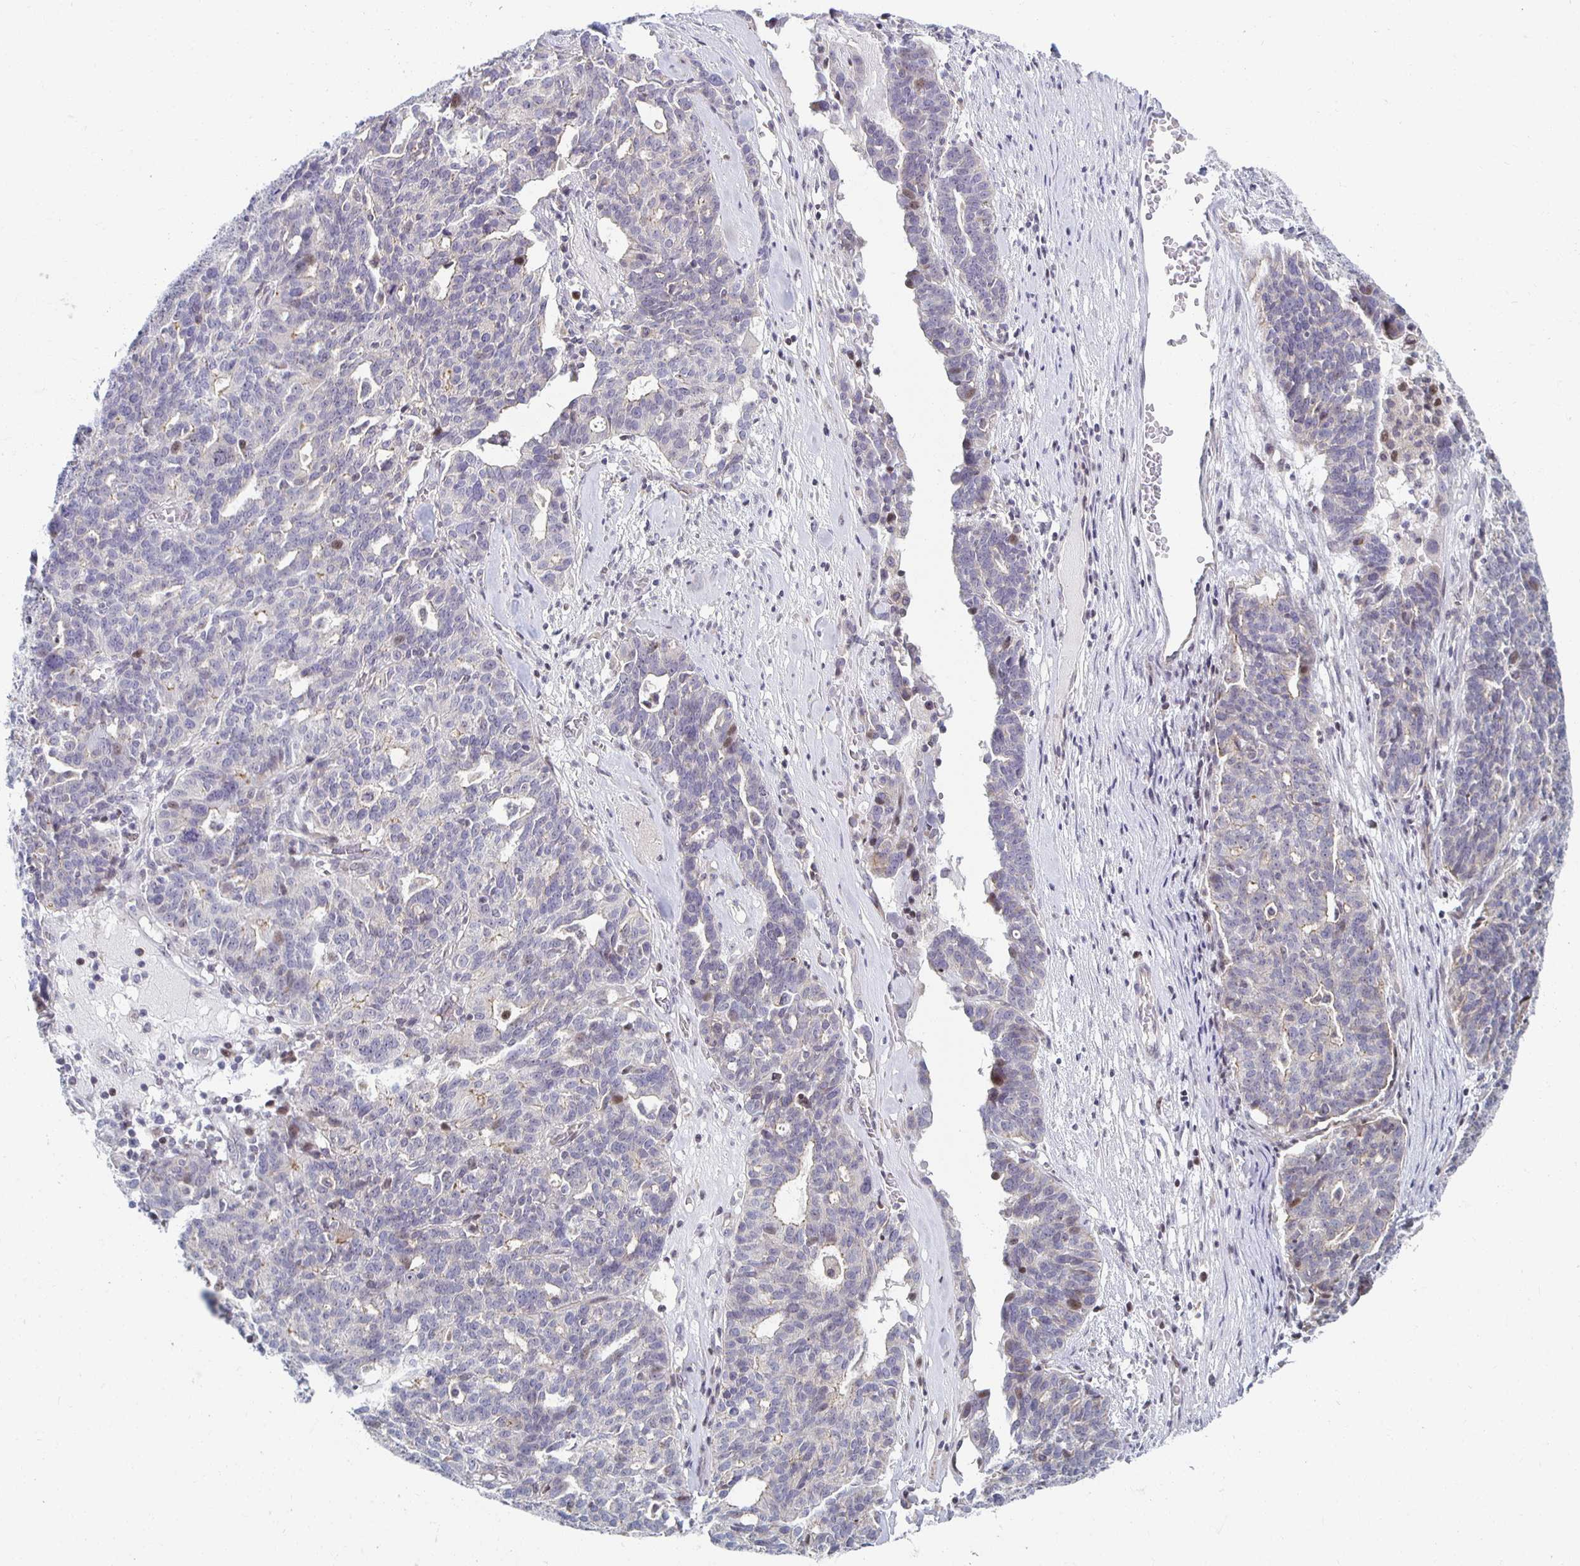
{"staining": {"intensity": "weak", "quantity": "<25%", "location": "cytoplasmic/membranous"}, "tissue": "ovarian cancer", "cell_type": "Tumor cells", "image_type": "cancer", "snomed": [{"axis": "morphology", "description": "Cystadenocarcinoma, serous, NOS"}, {"axis": "topography", "description": "Ovary"}], "caption": "High power microscopy histopathology image of an immunohistochemistry histopathology image of ovarian serous cystadenocarcinoma, revealing no significant staining in tumor cells.", "gene": "HCFC1R1", "patient": {"sex": "female", "age": 59}}